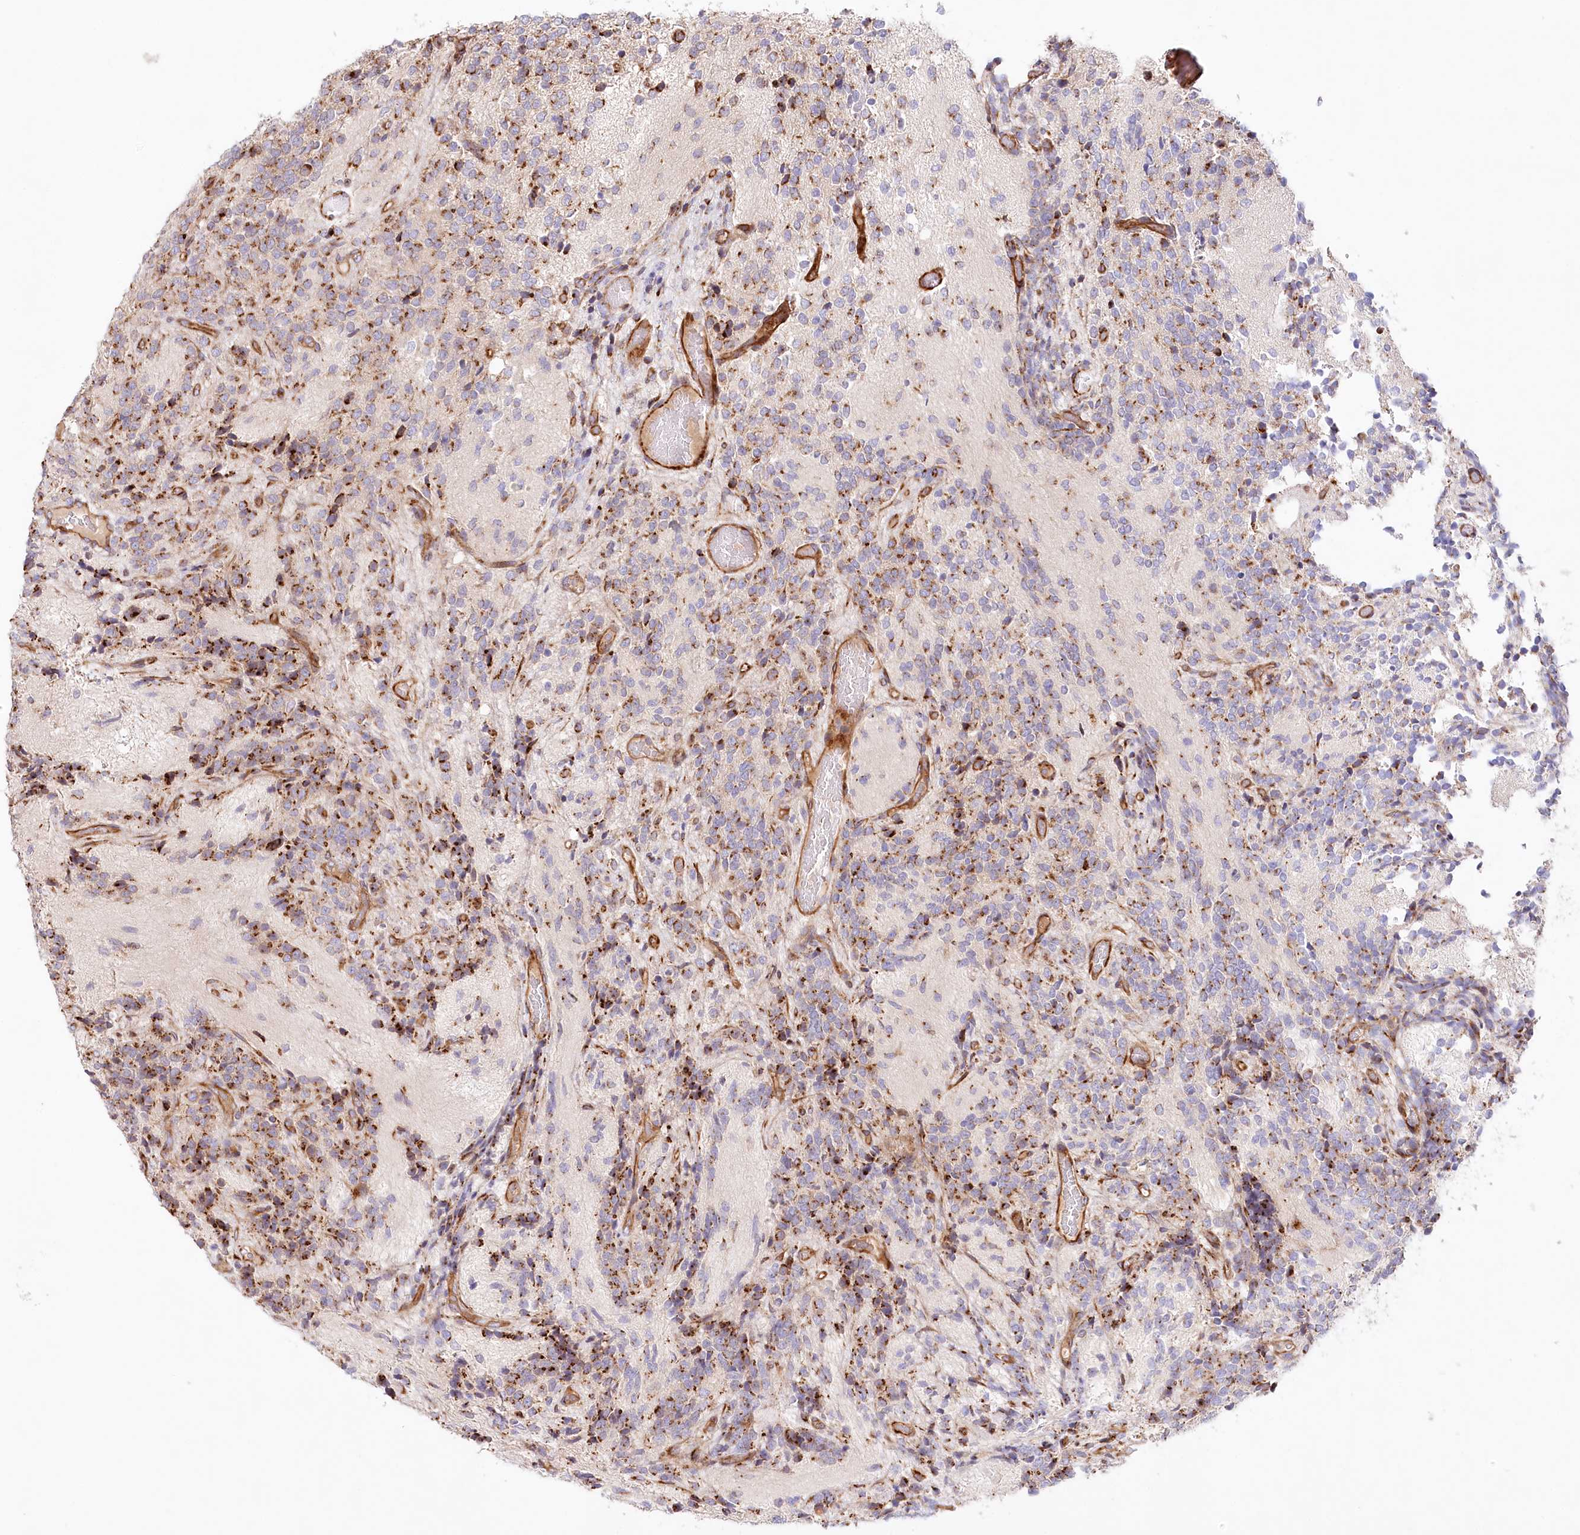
{"staining": {"intensity": "moderate", "quantity": "25%-75%", "location": "cytoplasmic/membranous"}, "tissue": "glioma", "cell_type": "Tumor cells", "image_type": "cancer", "snomed": [{"axis": "morphology", "description": "Glioma, malignant, Low grade"}, {"axis": "topography", "description": "Brain"}], "caption": "Glioma stained with a brown dye demonstrates moderate cytoplasmic/membranous positive expression in about 25%-75% of tumor cells.", "gene": "ABRAXAS2", "patient": {"sex": "female", "age": 1}}